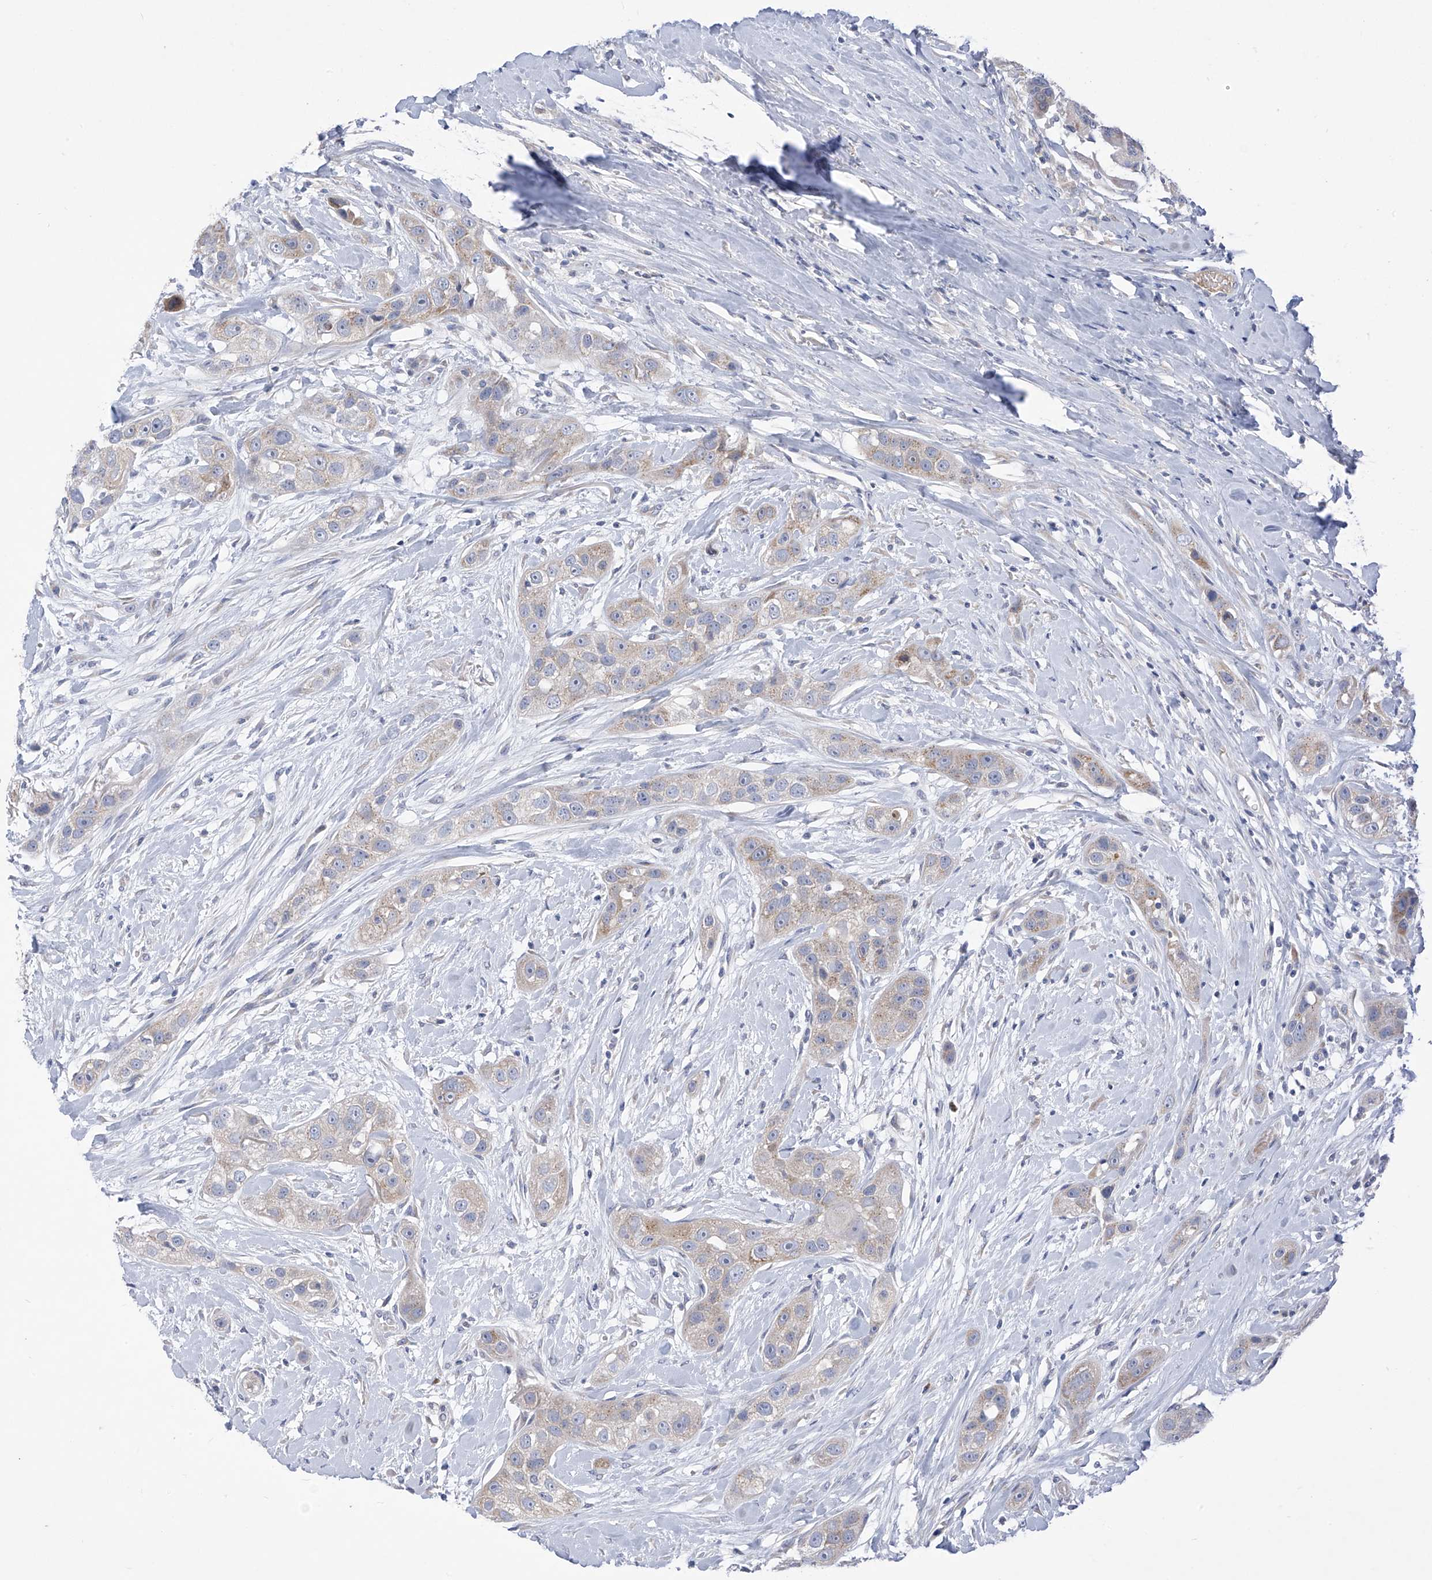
{"staining": {"intensity": "weak", "quantity": "25%-75%", "location": "cytoplasmic/membranous"}, "tissue": "head and neck cancer", "cell_type": "Tumor cells", "image_type": "cancer", "snomed": [{"axis": "morphology", "description": "Normal tissue, NOS"}, {"axis": "morphology", "description": "Squamous cell carcinoma, NOS"}, {"axis": "topography", "description": "Skeletal muscle"}, {"axis": "topography", "description": "Head-Neck"}], "caption": "Tumor cells reveal low levels of weak cytoplasmic/membranous positivity in approximately 25%-75% of cells in human head and neck squamous cell carcinoma.", "gene": "SLCO4A1", "patient": {"sex": "male", "age": 51}}